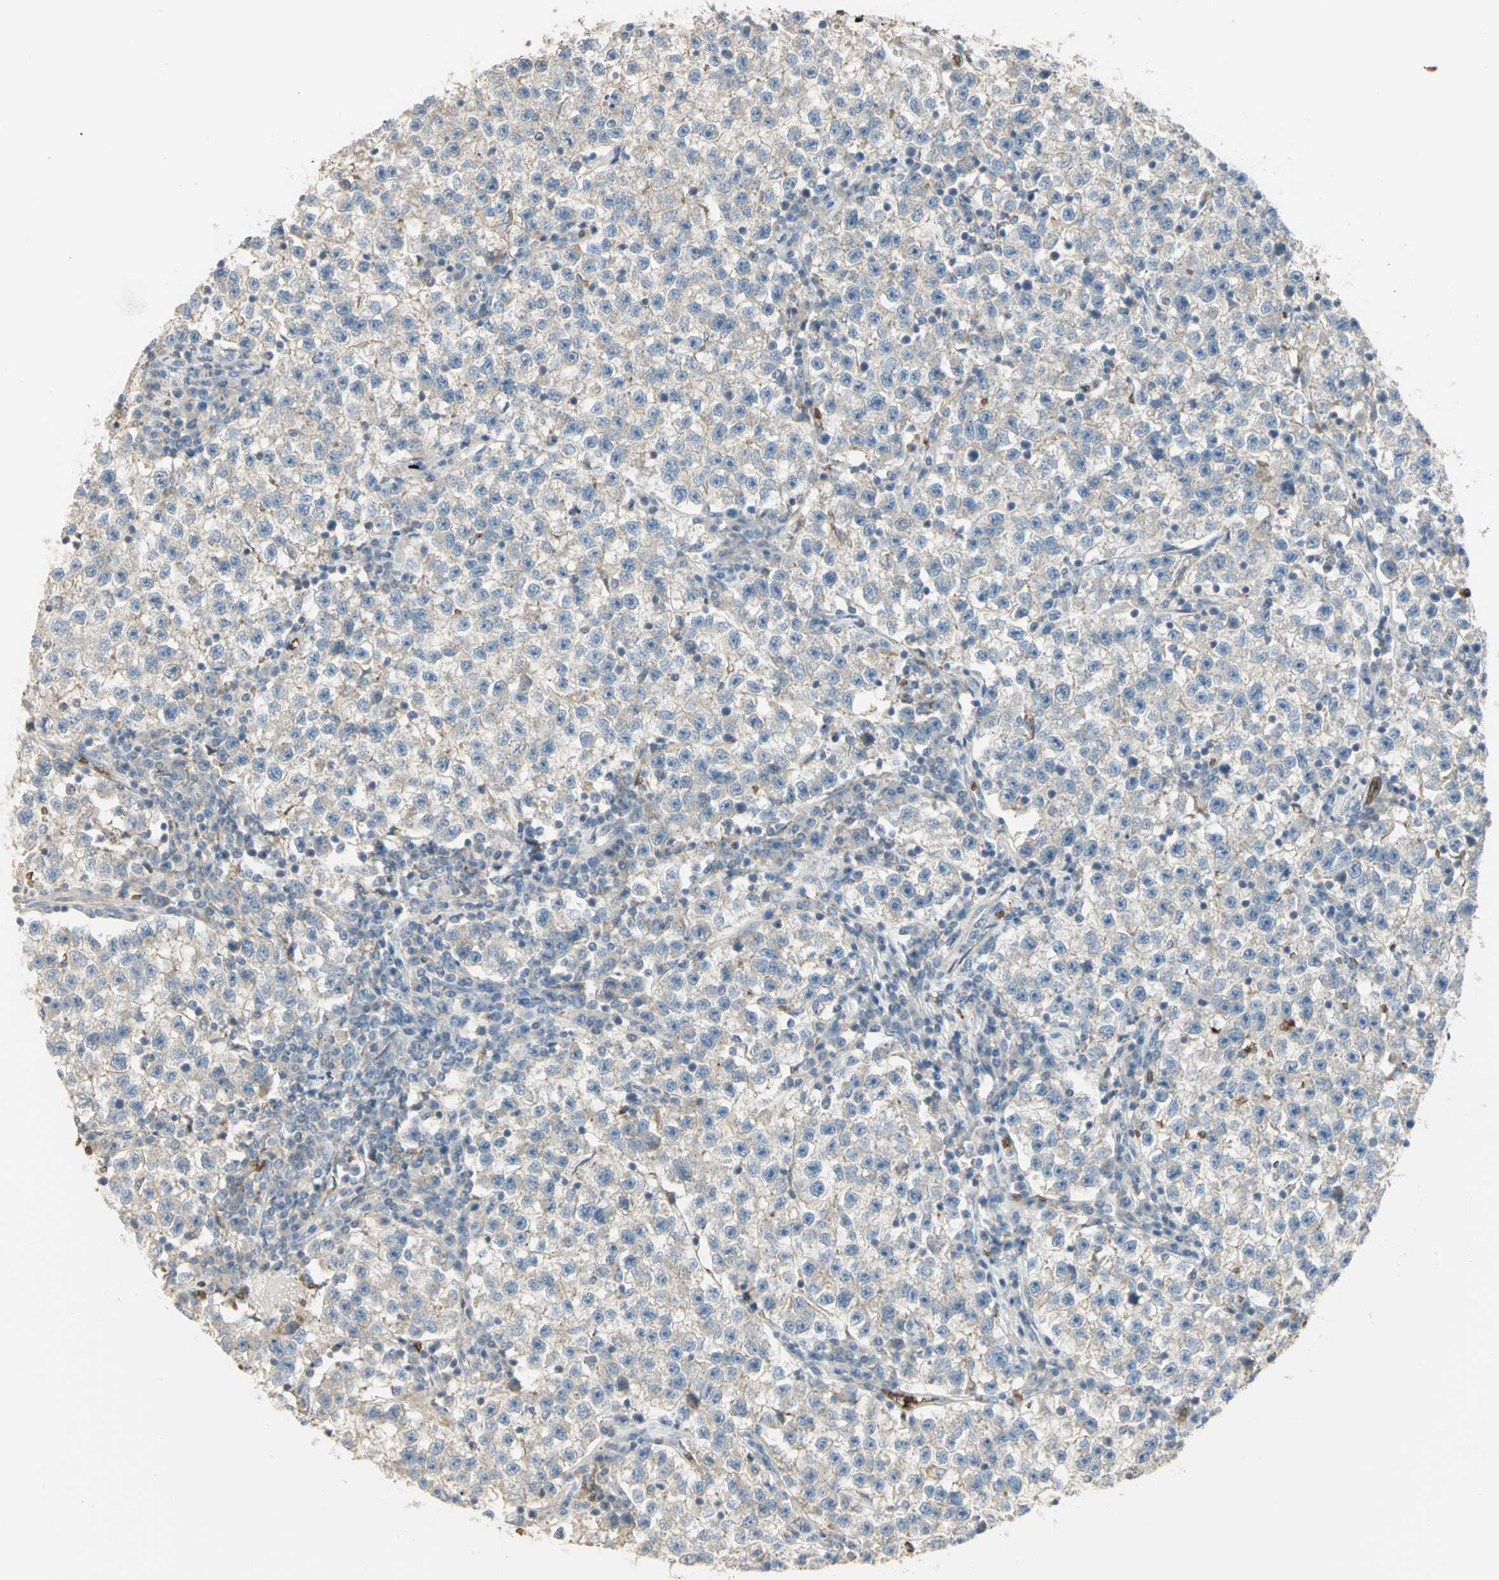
{"staining": {"intensity": "negative", "quantity": "none", "location": "none"}, "tissue": "testis cancer", "cell_type": "Tumor cells", "image_type": "cancer", "snomed": [{"axis": "morphology", "description": "Seminoma, NOS"}, {"axis": "topography", "description": "Testis"}], "caption": "This is an IHC photomicrograph of human testis cancer (seminoma). There is no staining in tumor cells.", "gene": "ANK1", "patient": {"sex": "male", "age": 22}}